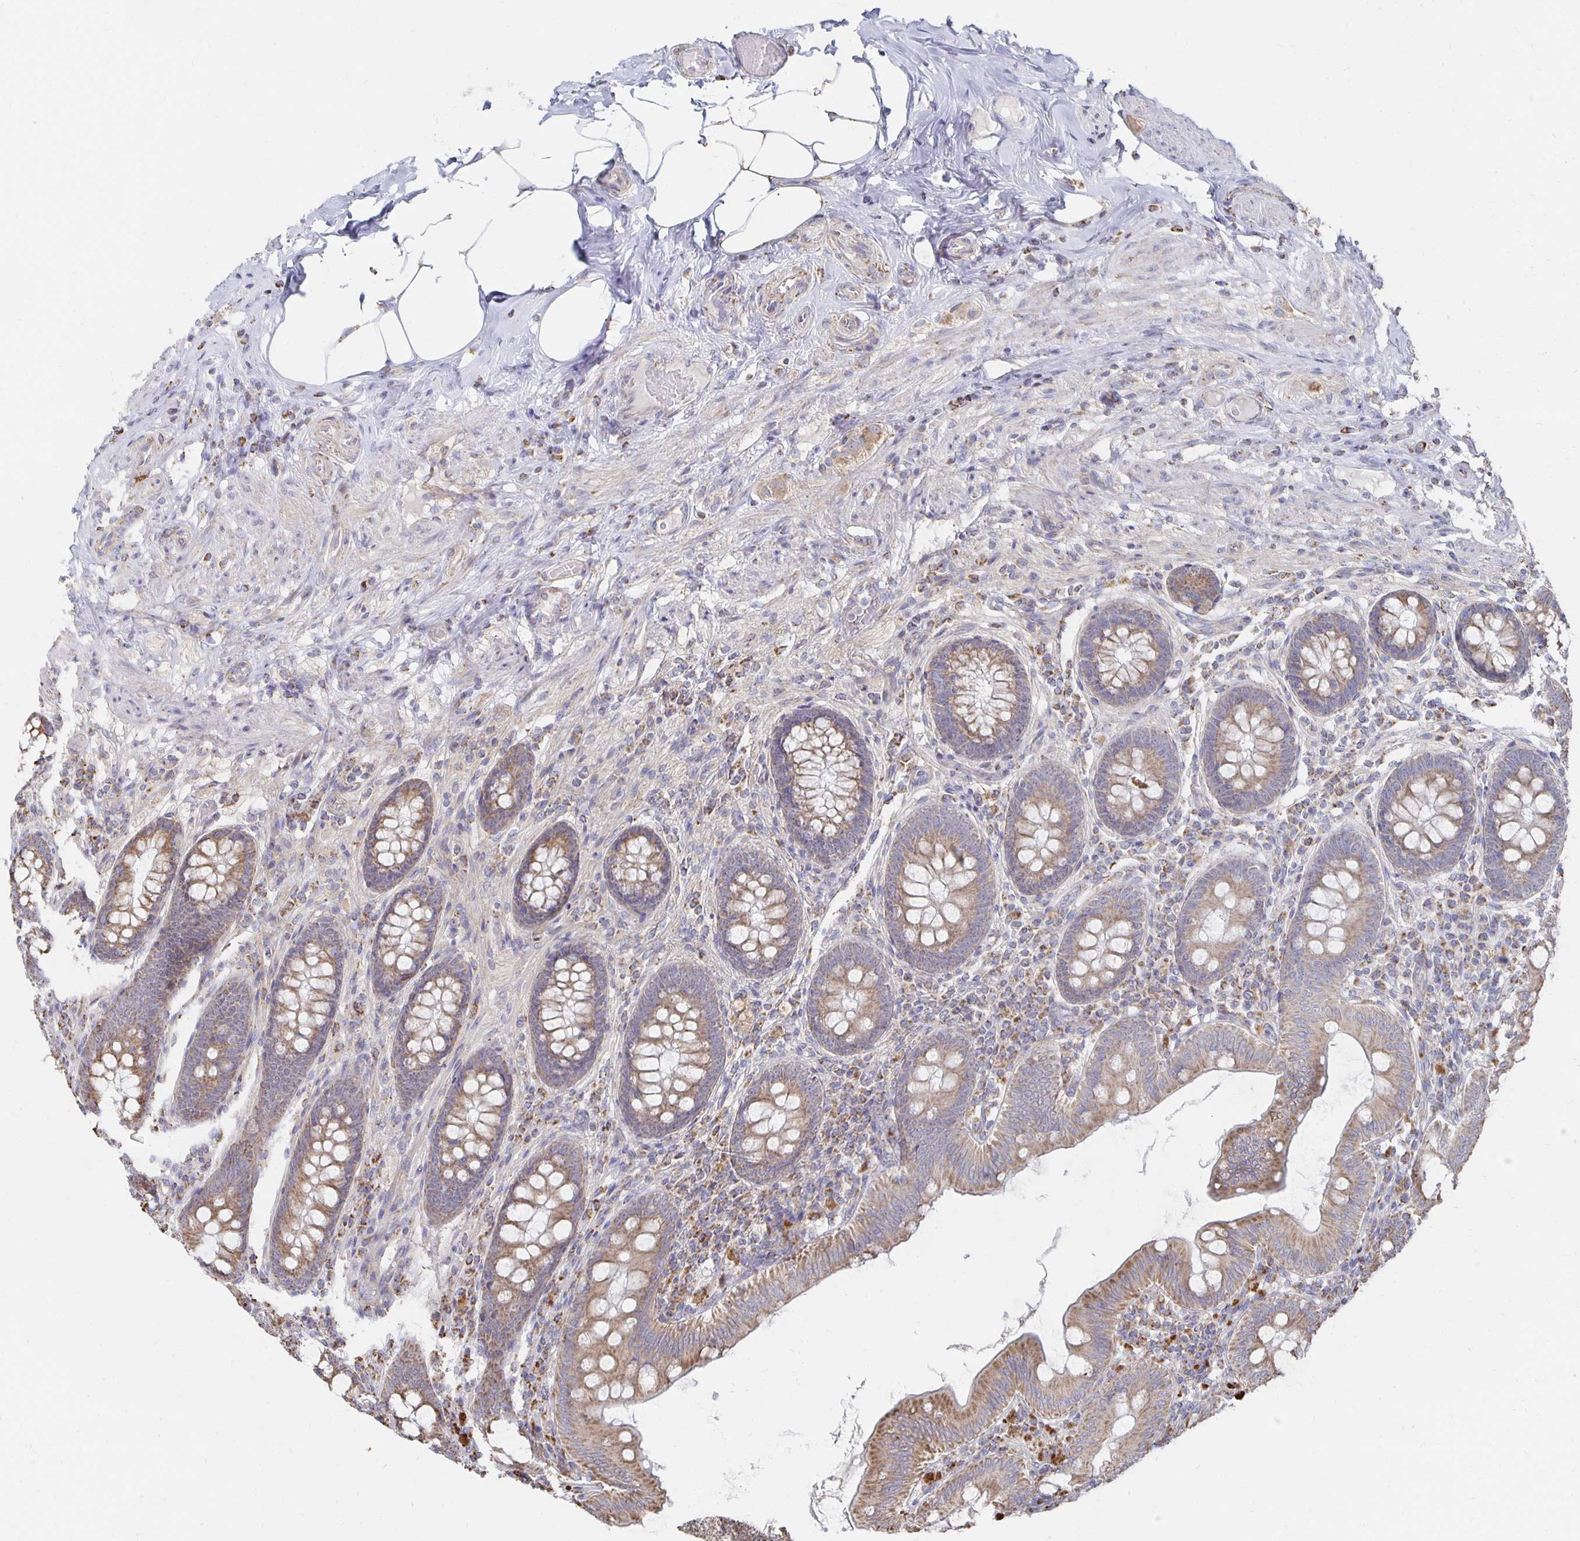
{"staining": {"intensity": "moderate", "quantity": ">75%", "location": "cytoplasmic/membranous"}, "tissue": "appendix", "cell_type": "Glandular cells", "image_type": "normal", "snomed": [{"axis": "morphology", "description": "Normal tissue, NOS"}, {"axis": "topography", "description": "Appendix"}], "caption": "This is a micrograph of immunohistochemistry (IHC) staining of normal appendix, which shows moderate staining in the cytoplasmic/membranous of glandular cells.", "gene": "NKX2", "patient": {"sex": "male", "age": 71}}